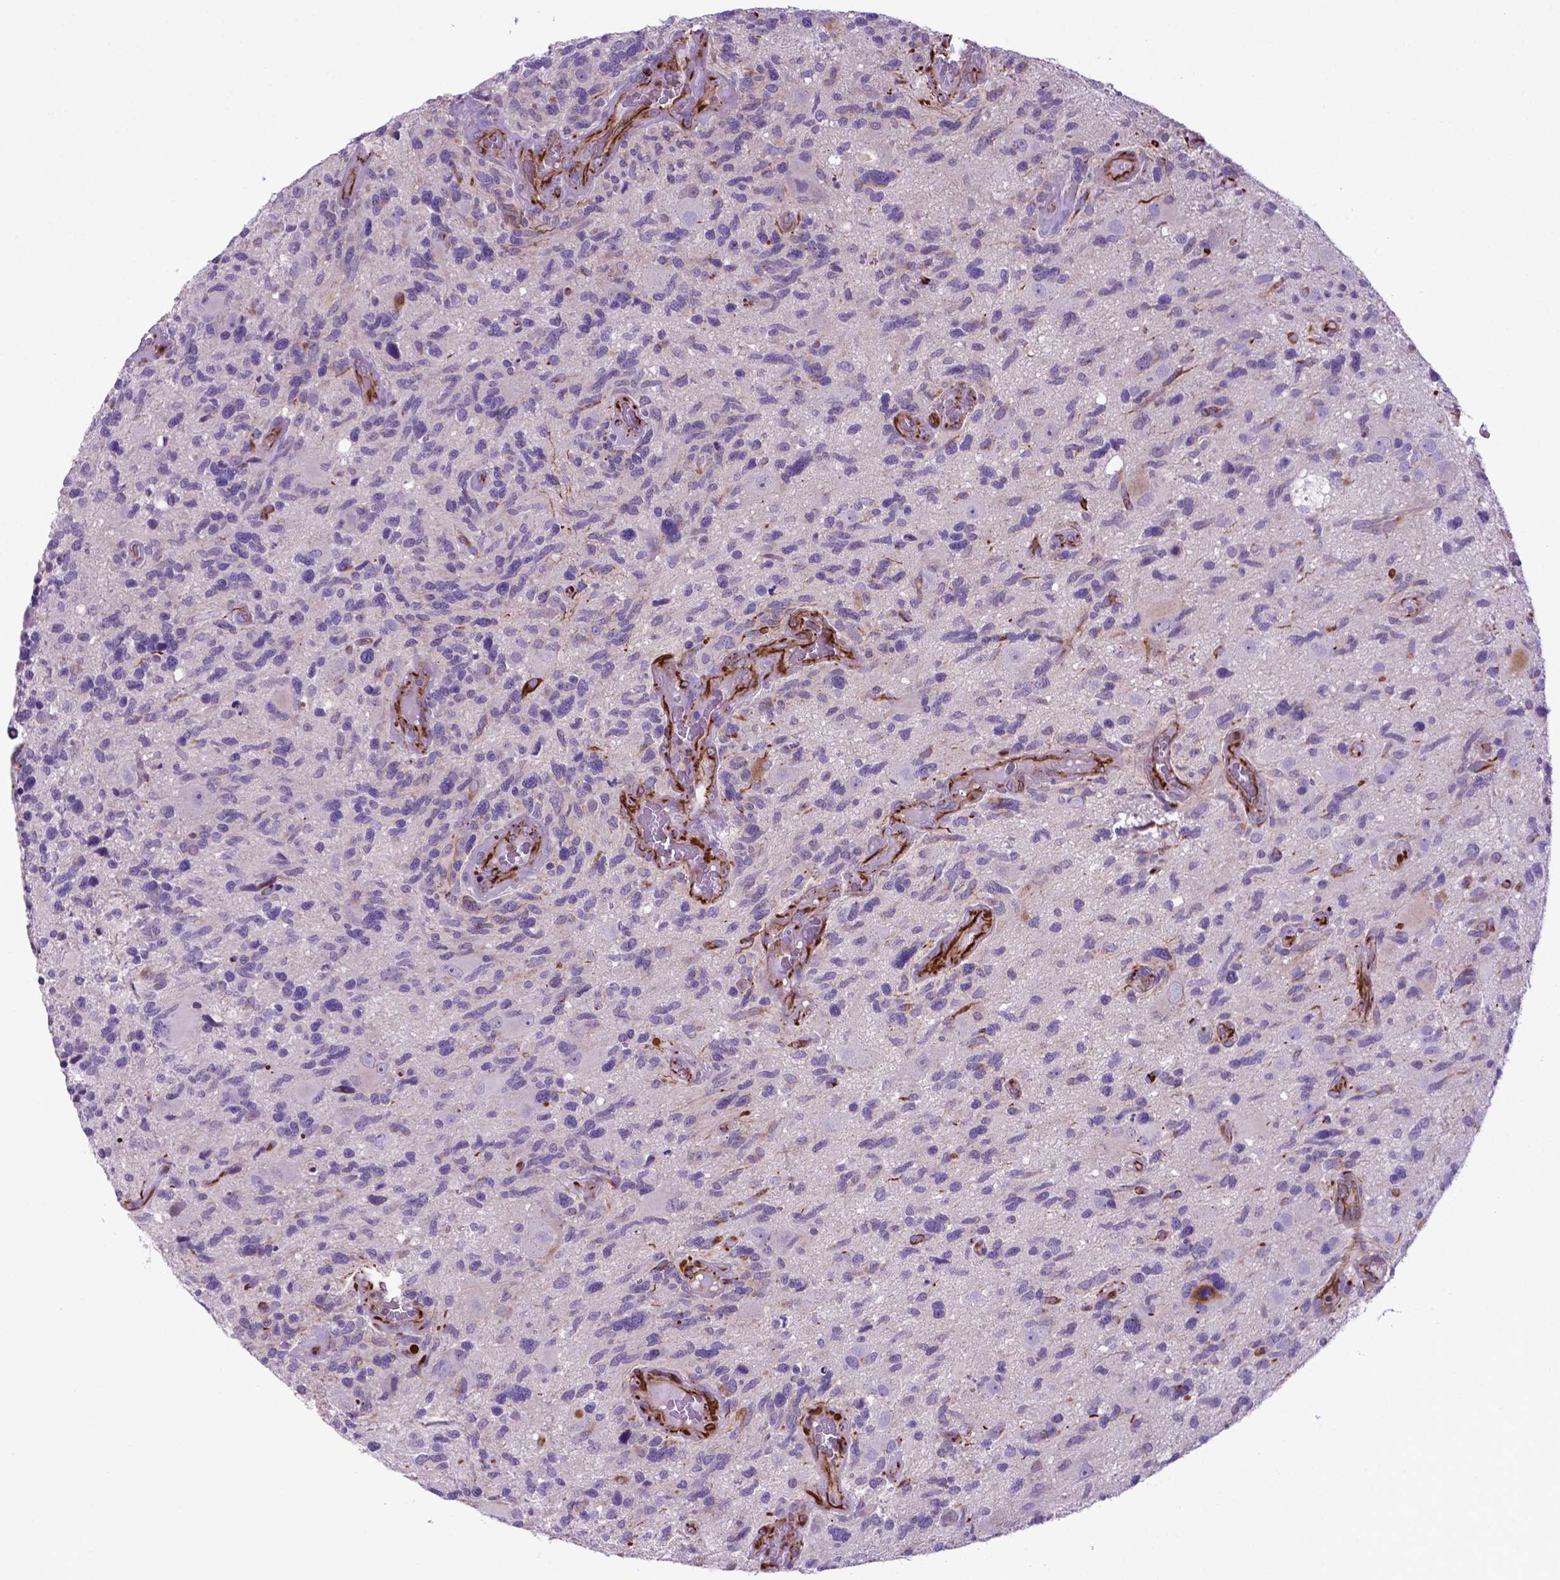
{"staining": {"intensity": "negative", "quantity": "none", "location": "none"}, "tissue": "glioma", "cell_type": "Tumor cells", "image_type": "cancer", "snomed": [{"axis": "morphology", "description": "Glioma, malignant, High grade"}, {"axis": "topography", "description": "Brain"}], "caption": "Immunohistochemistry of malignant glioma (high-grade) displays no positivity in tumor cells.", "gene": "LZTR1", "patient": {"sex": "male", "age": 49}}